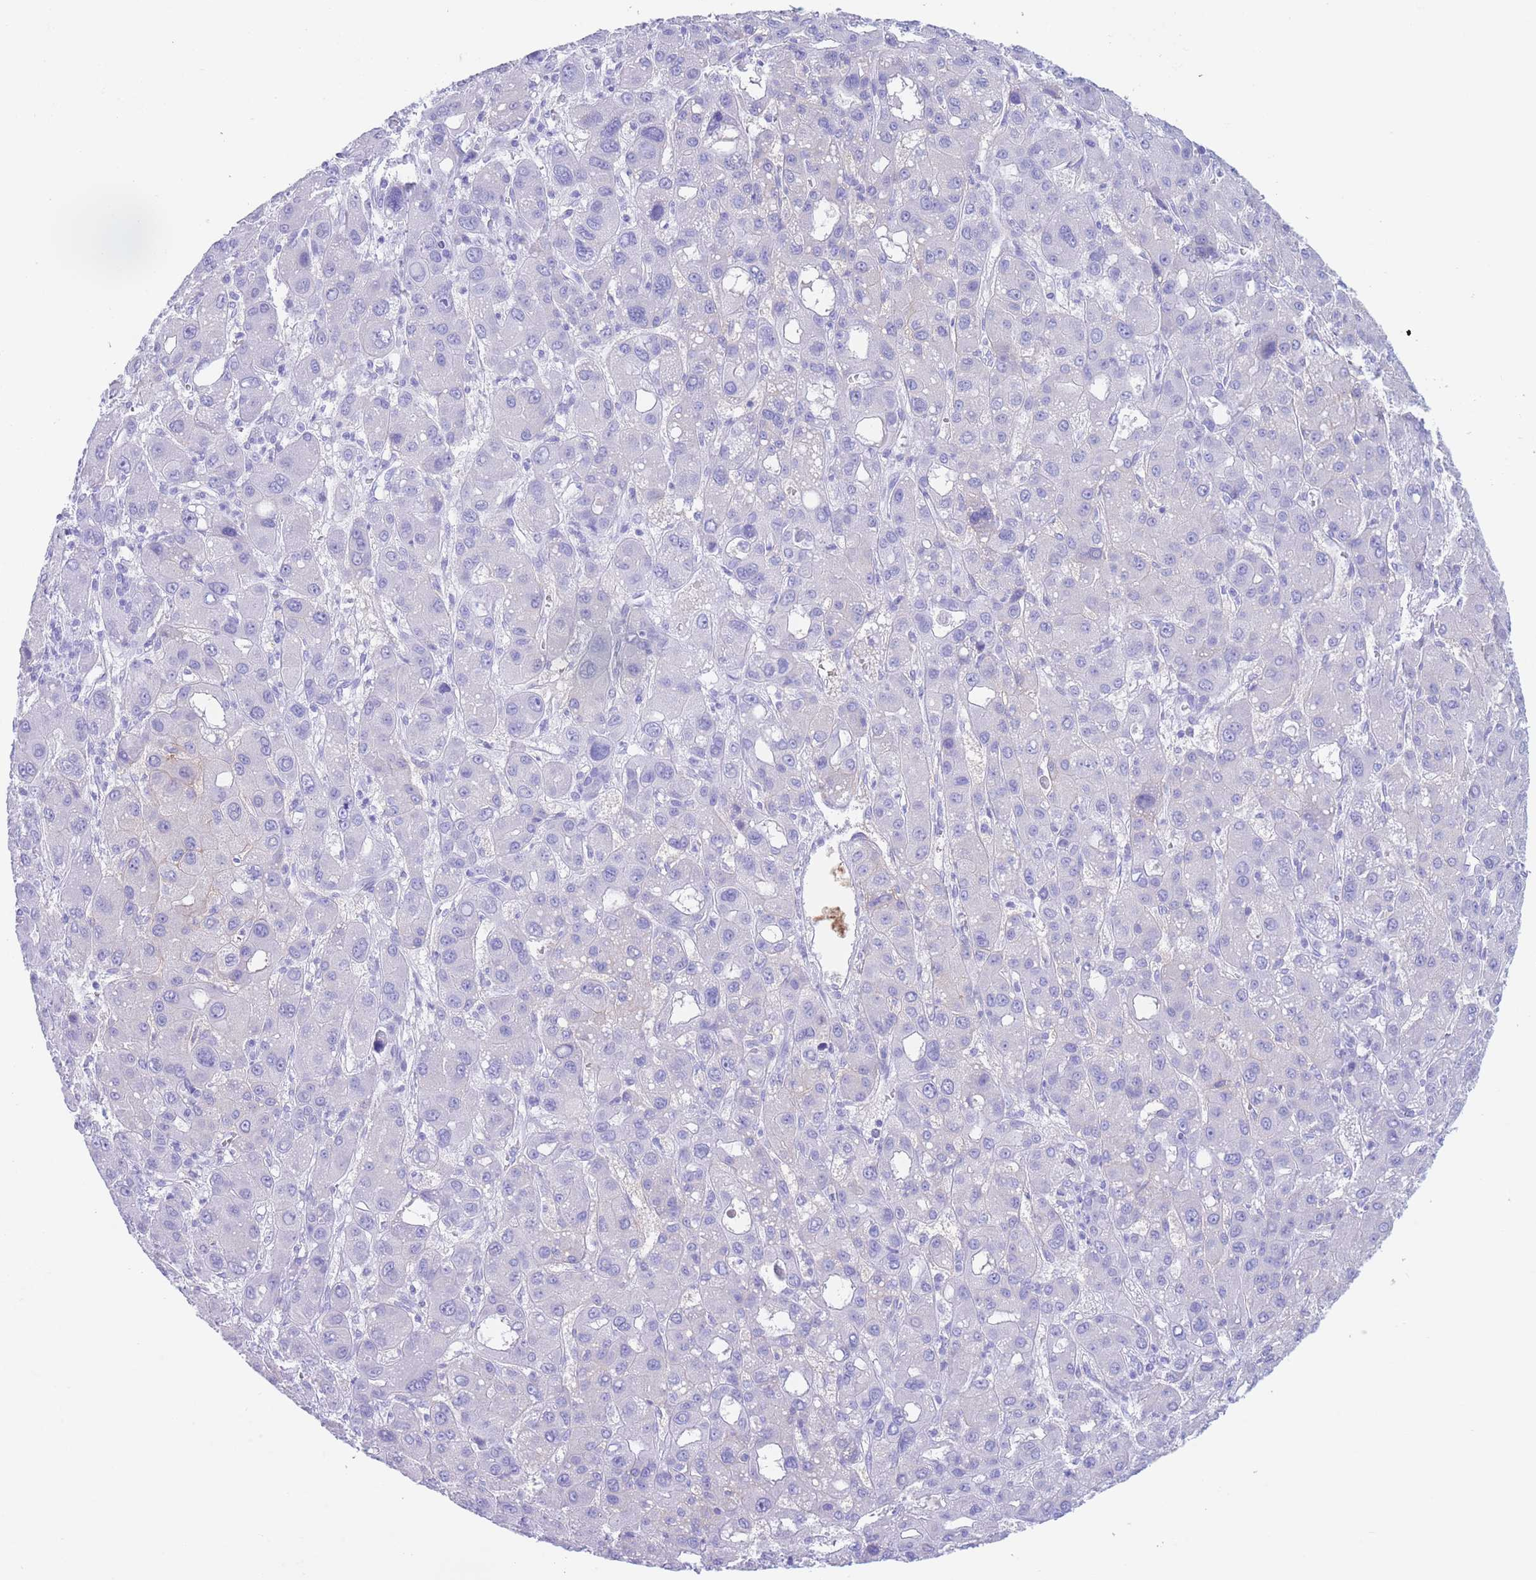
{"staining": {"intensity": "negative", "quantity": "none", "location": "none"}, "tissue": "liver cancer", "cell_type": "Tumor cells", "image_type": "cancer", "snomed": [{"axis": "morphology", "description": "Carcinoma, Hepatocellular, NOS"}, {"axis": "topography", "description": "Liver"}], "caption": "This is an immunohistochemistry histopathology image of human liver cancer (hepatocellular carcinoma). There is no positivity in tumor cells.", "gene": "SLCO1B3", "patient": {"sex": "male", "age": 55}}